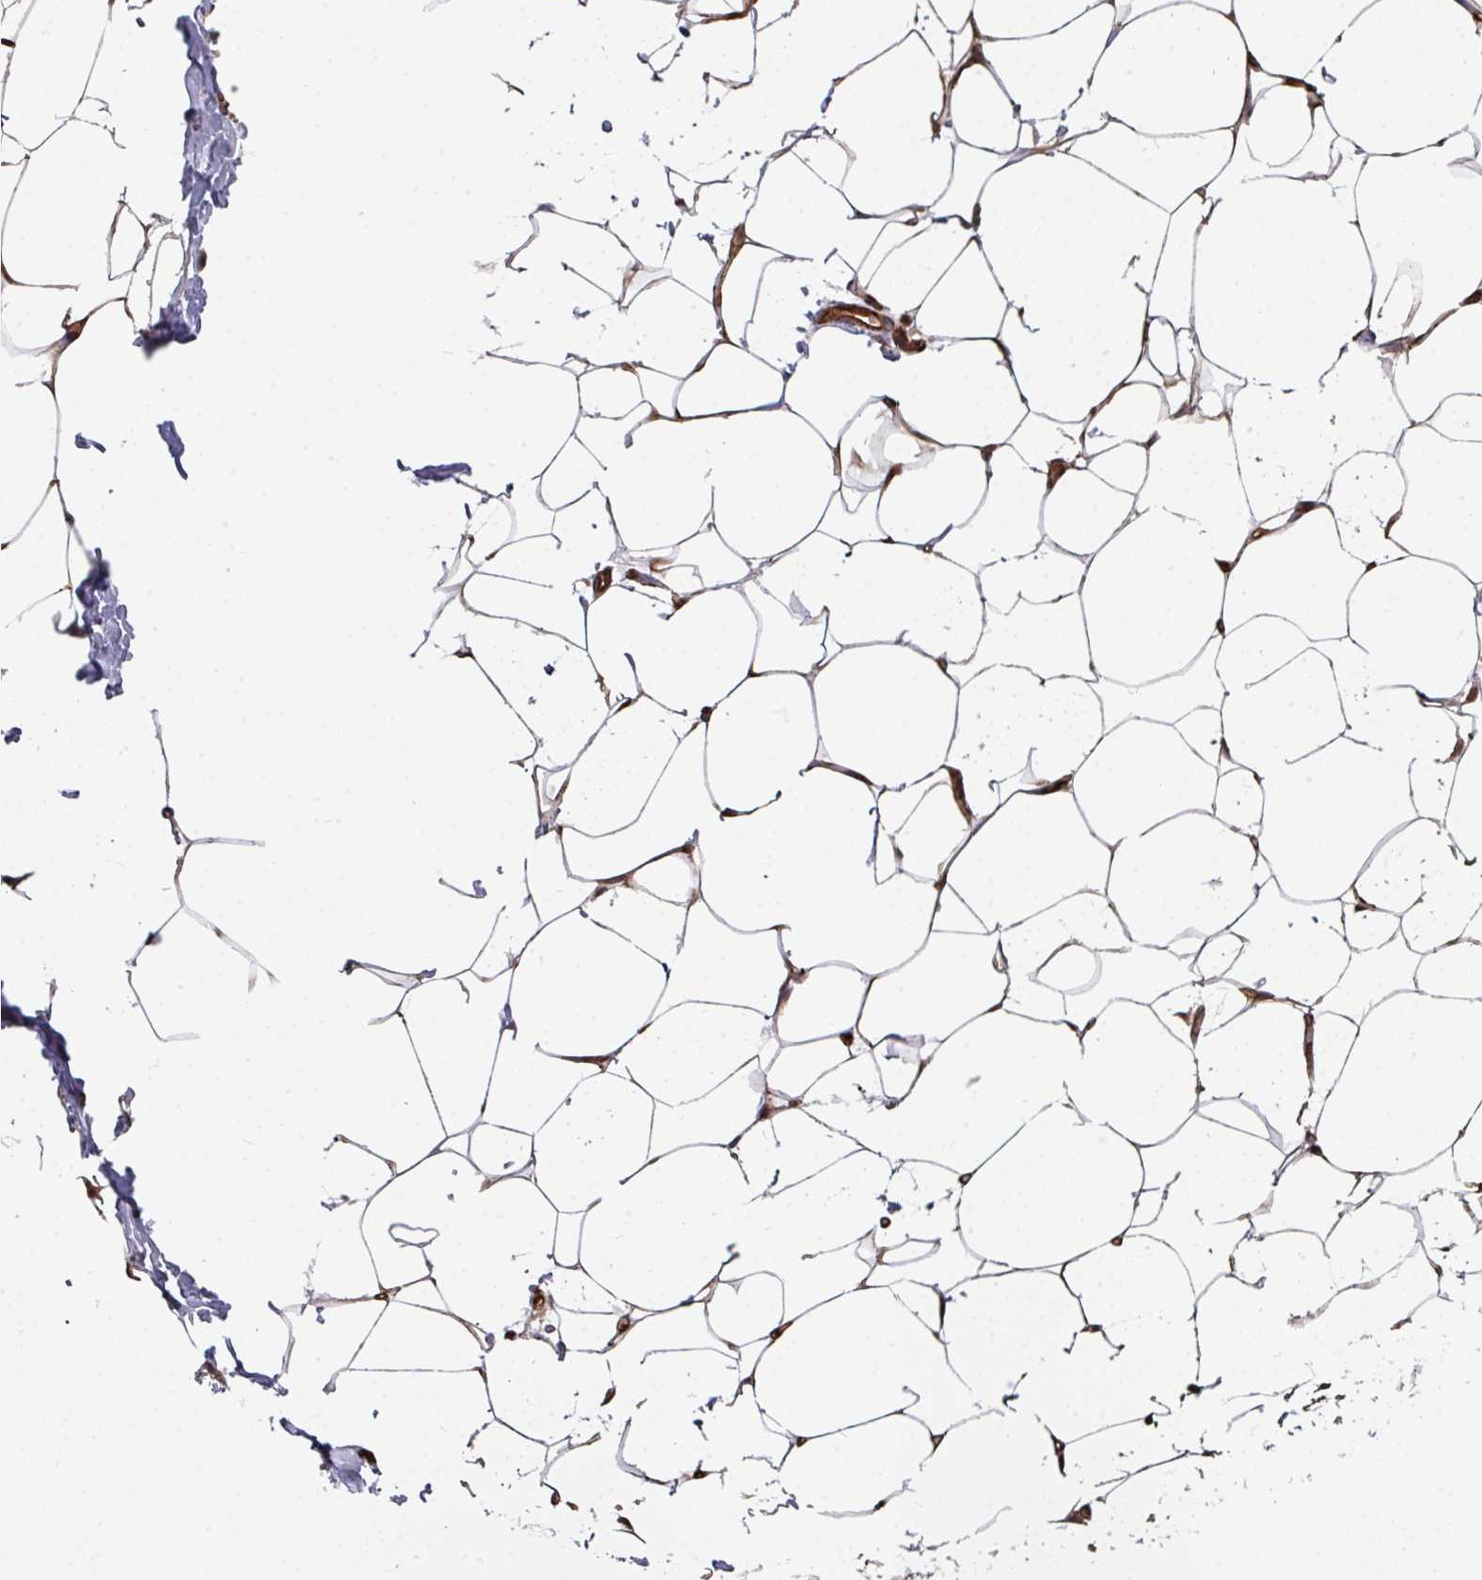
{"staining": {"intensity": "moderate", "quantity": "25%-75%", "location": "cytoplasmic/membranous,nuclear"}, "tissue": "breast", "cell_type": "Adipocytes", "image_type": "normal", "snomed": [{"axis": "morphology", "description": "Normal tissue, NOS"}, {"axis": "topography", "description": "Breast"}], "caption": "An IHC micrograph of normal tissue is shown. Protein staining in brown shows moderate cytoplasmic/membranous,nuclear positivity in breast within adipocytes.", "gene": "ANO9", "patient": {"sex": "female", "age": 27}}